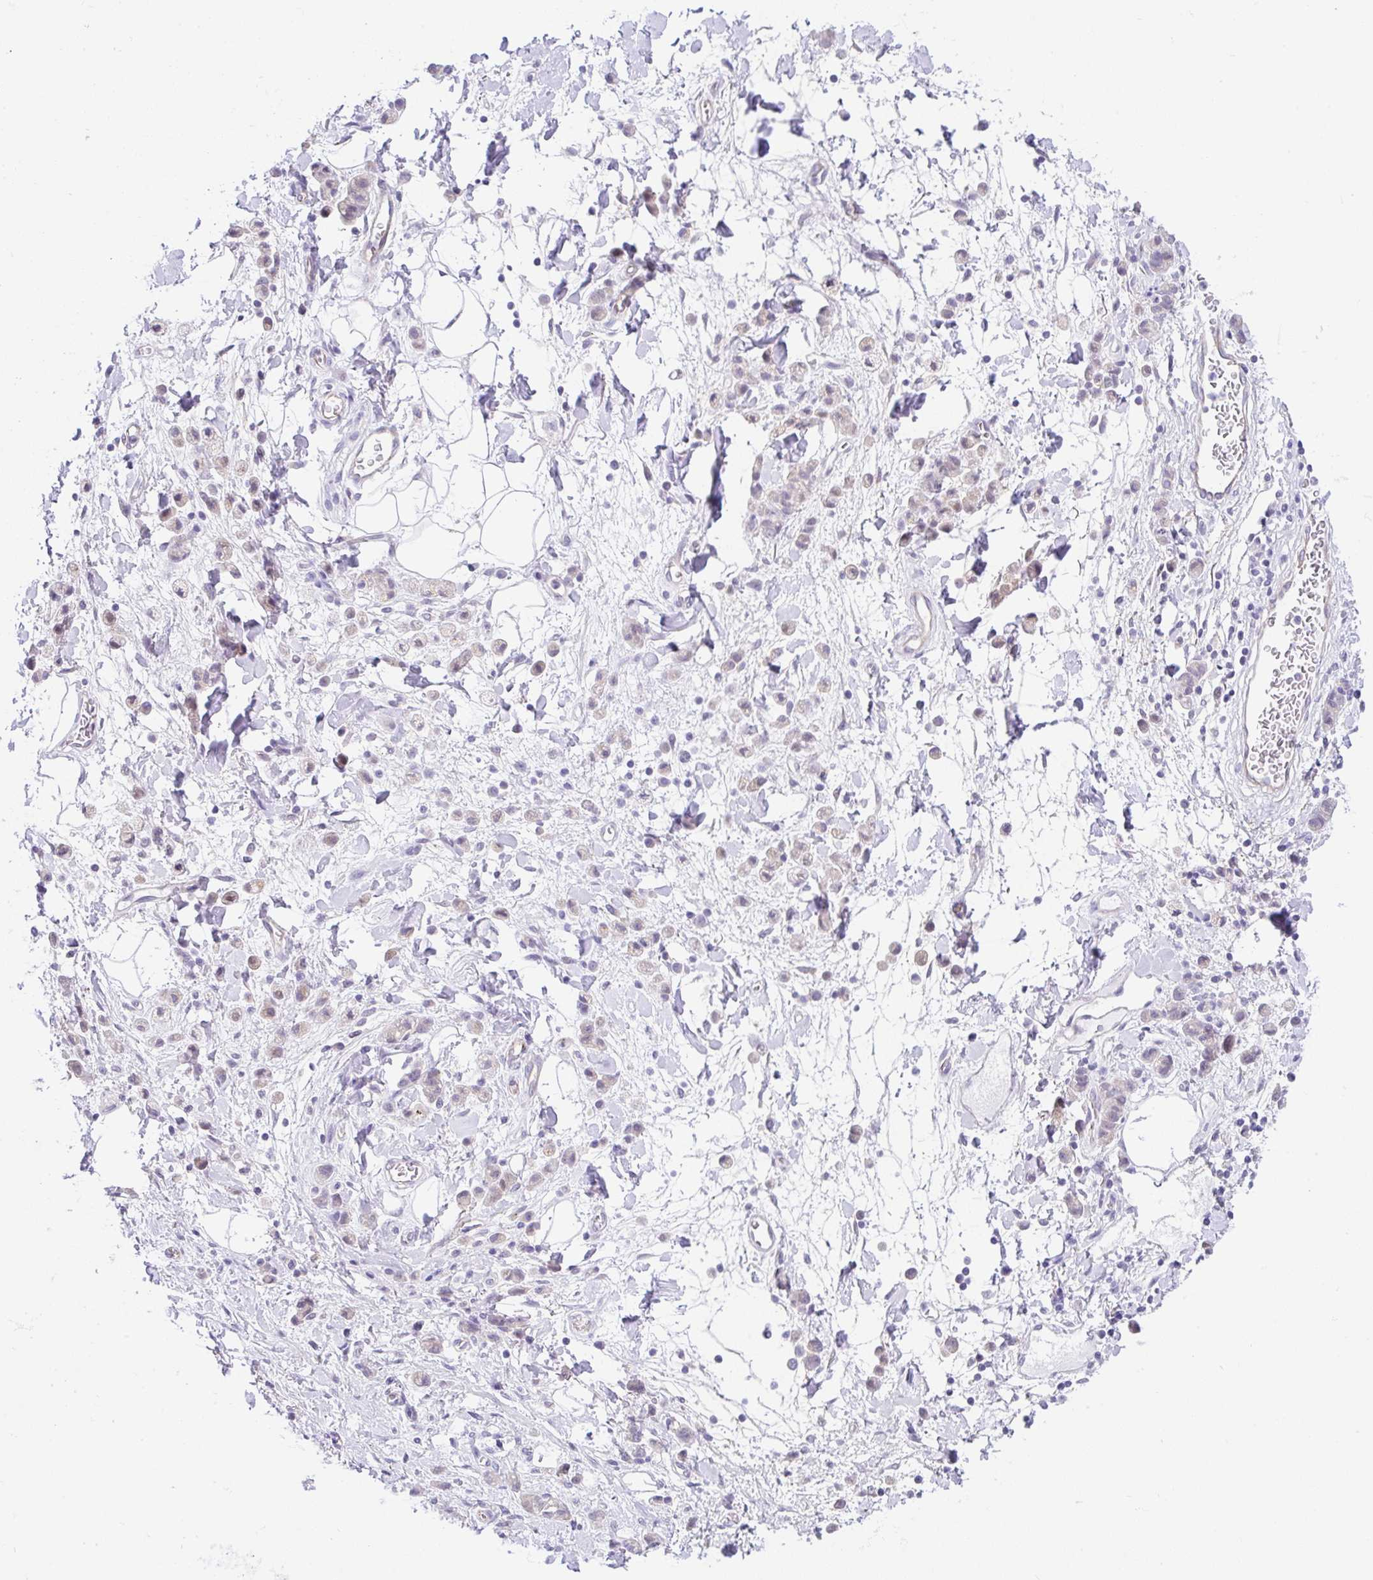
{"staining": {"intensity": "negative", "quantity": "none", "location": "none"}, "tissue": "stomach cancer", "cell_type": "Tumor cells", "image_type": "cancer", "snomed": [{"axis": "morphology", "description": "Adenocarcinoma, NOS"}, {"axis": "topography", "description": "Stomach"}], "caption": "Immunohistochemical staining of stomach adenocarcinoma displays no significant positivity in tumor cells.", "gene": "CGNL1", "patient": {"sex": "male", "age": 77}}